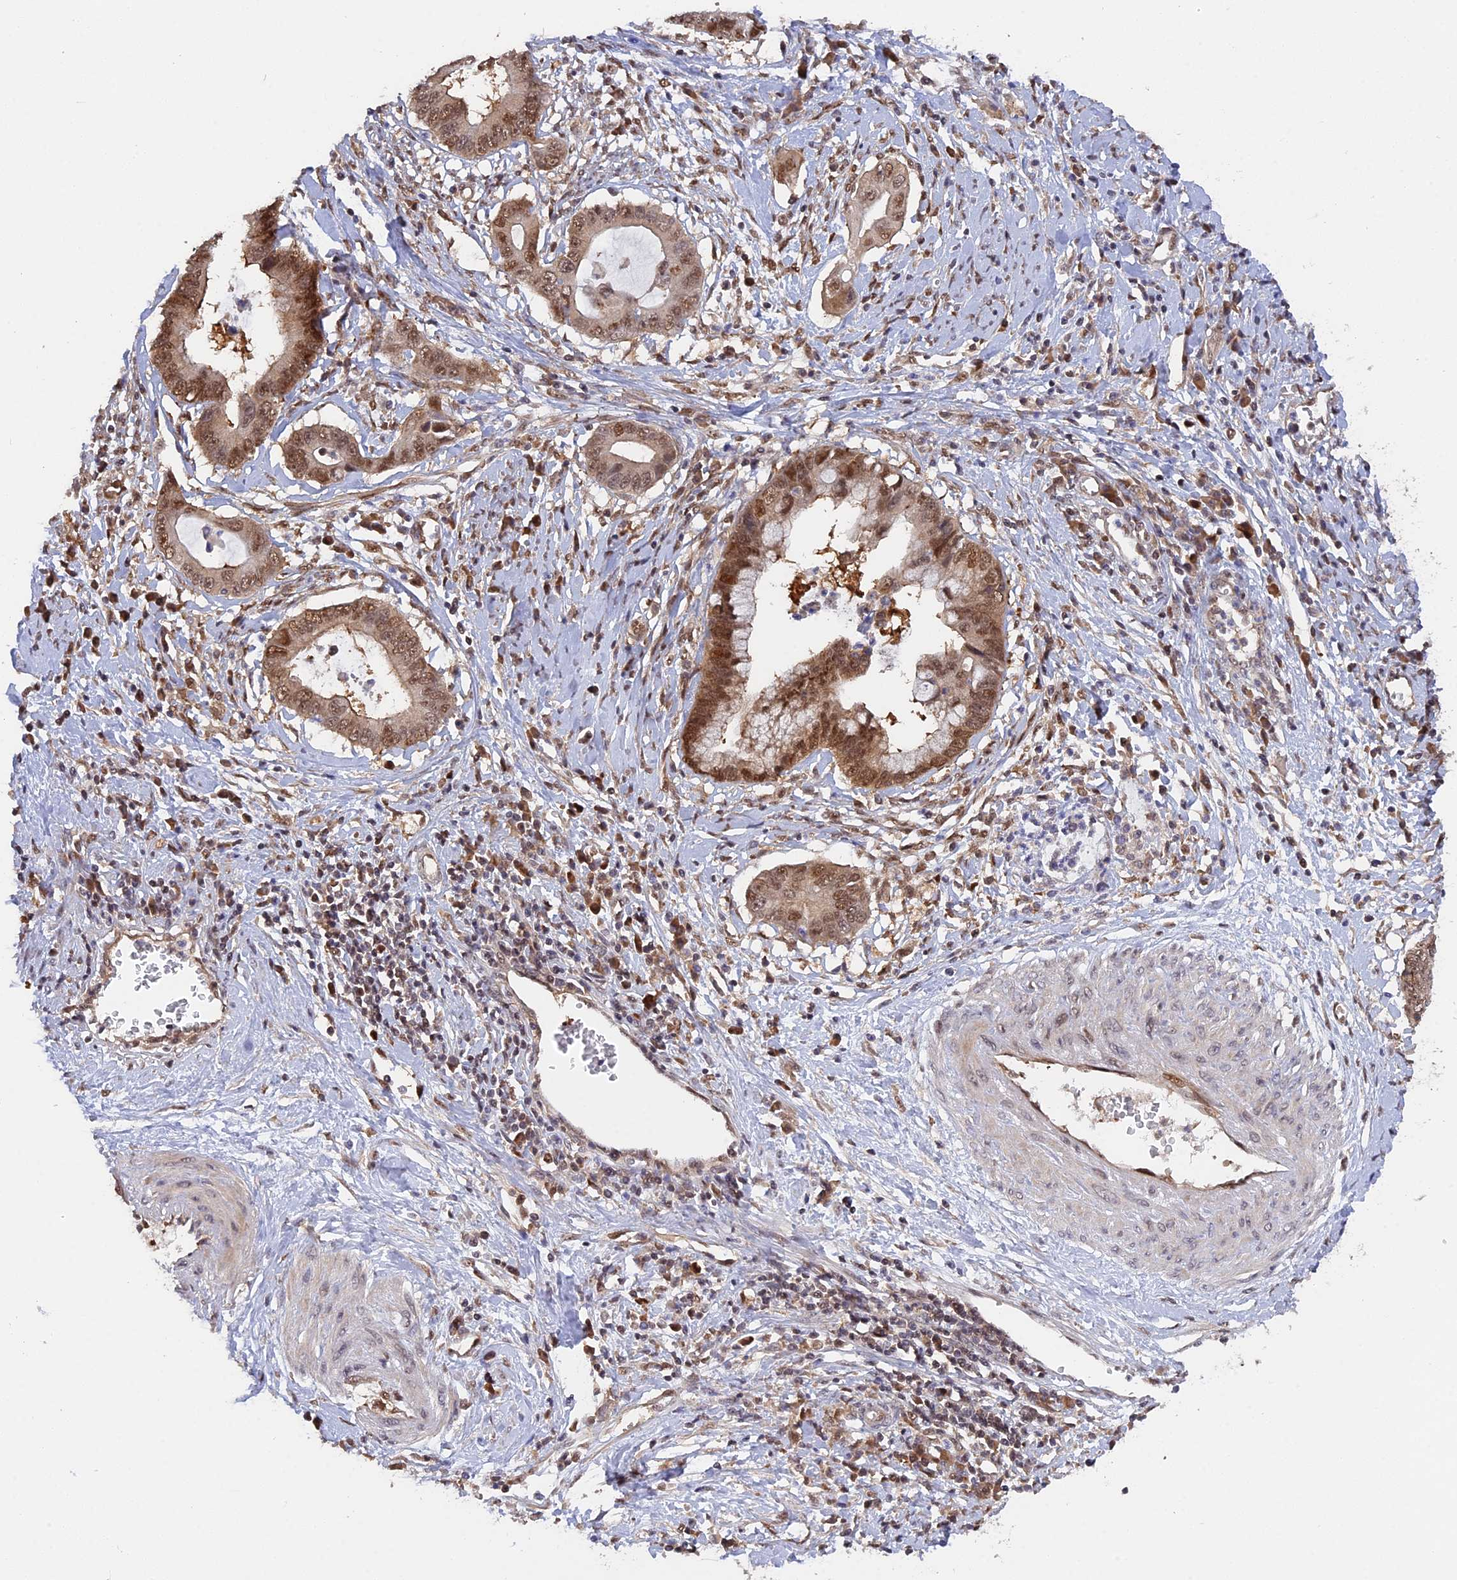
{"staining": {"intensity": "moderate", "quantity": ">75%", "location": "nuclear"}, "tissue": "cervical cancer", "cell_type": "Tumor cells", "image_type": "cancer", "snomed": [{"axis": "morphology", "description": "Adenocarcinoma, NOS"}, {"axis": "topography", "description": "Cervix"}], "caption": "A photomicrograph showing moderate nuclear positivity in about >75% of tumor cells in cervical adenocarcinoma, as visualized by brown immunohistochemical staining.", "gene": "ZNF428", "patient": {"sex": "female", "age": 44}}